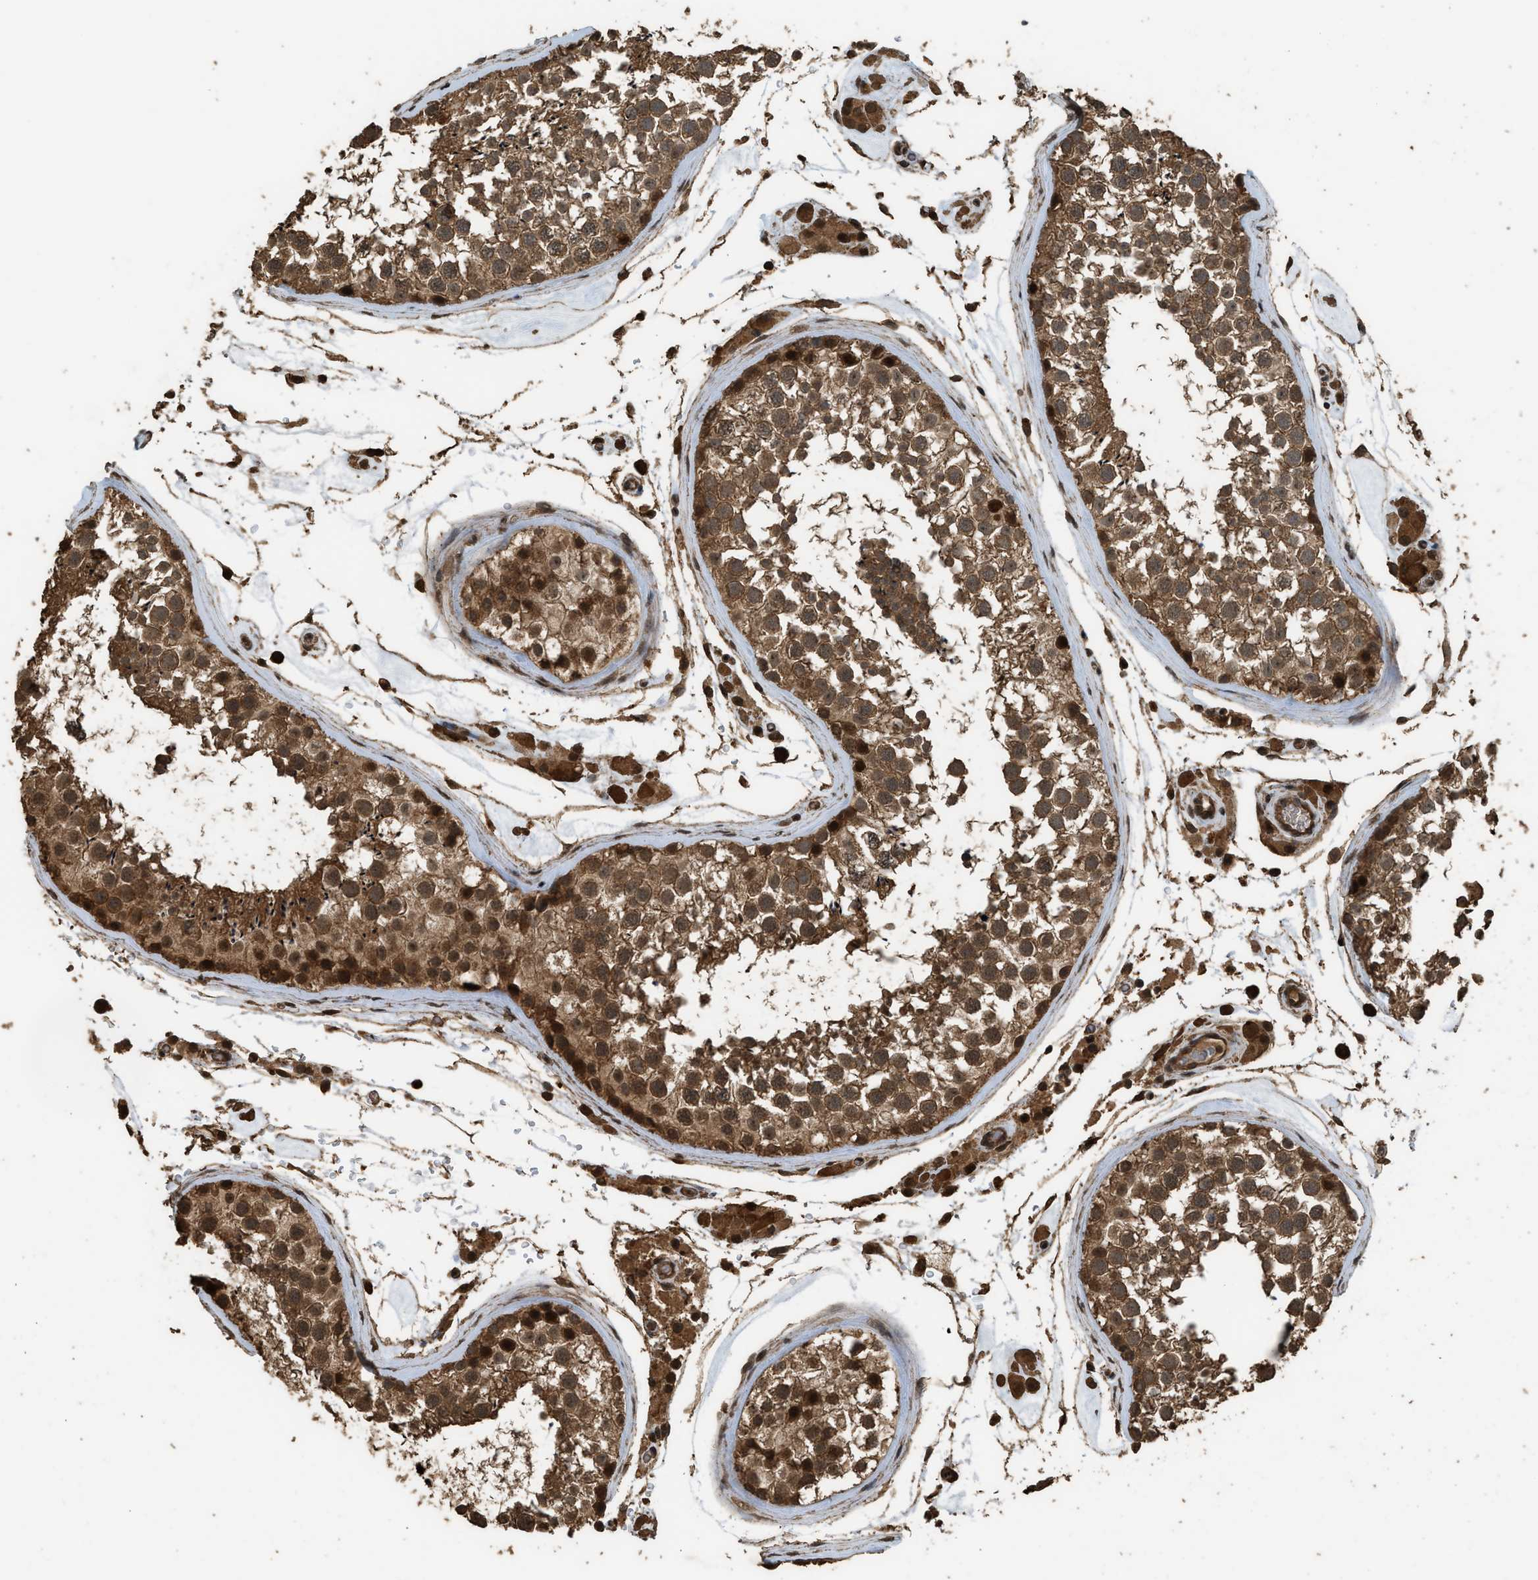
{"staining": {"intensity": "strong", "quantity": ">75%", "location": "cytoplasmic/membranous,nuclear"}, "tissue": "testis", "cell_type": "Cells in seminiferous ducts", "image_type": "normal", "snomed": [{"axis": "morphology", "description": "Normal tissue, NOS"}, {"axis": "topography", "description": "Testis"}], "caption": "This is a histology image of immunohistochemistry (IHC) staining of benign testis, which shows strong expression in the cytoplasmic/membranous,nuclear of cells in seminiferous ducts.", "gene": "MYBL2", "patient": {"sex": "male", "age": 46}}